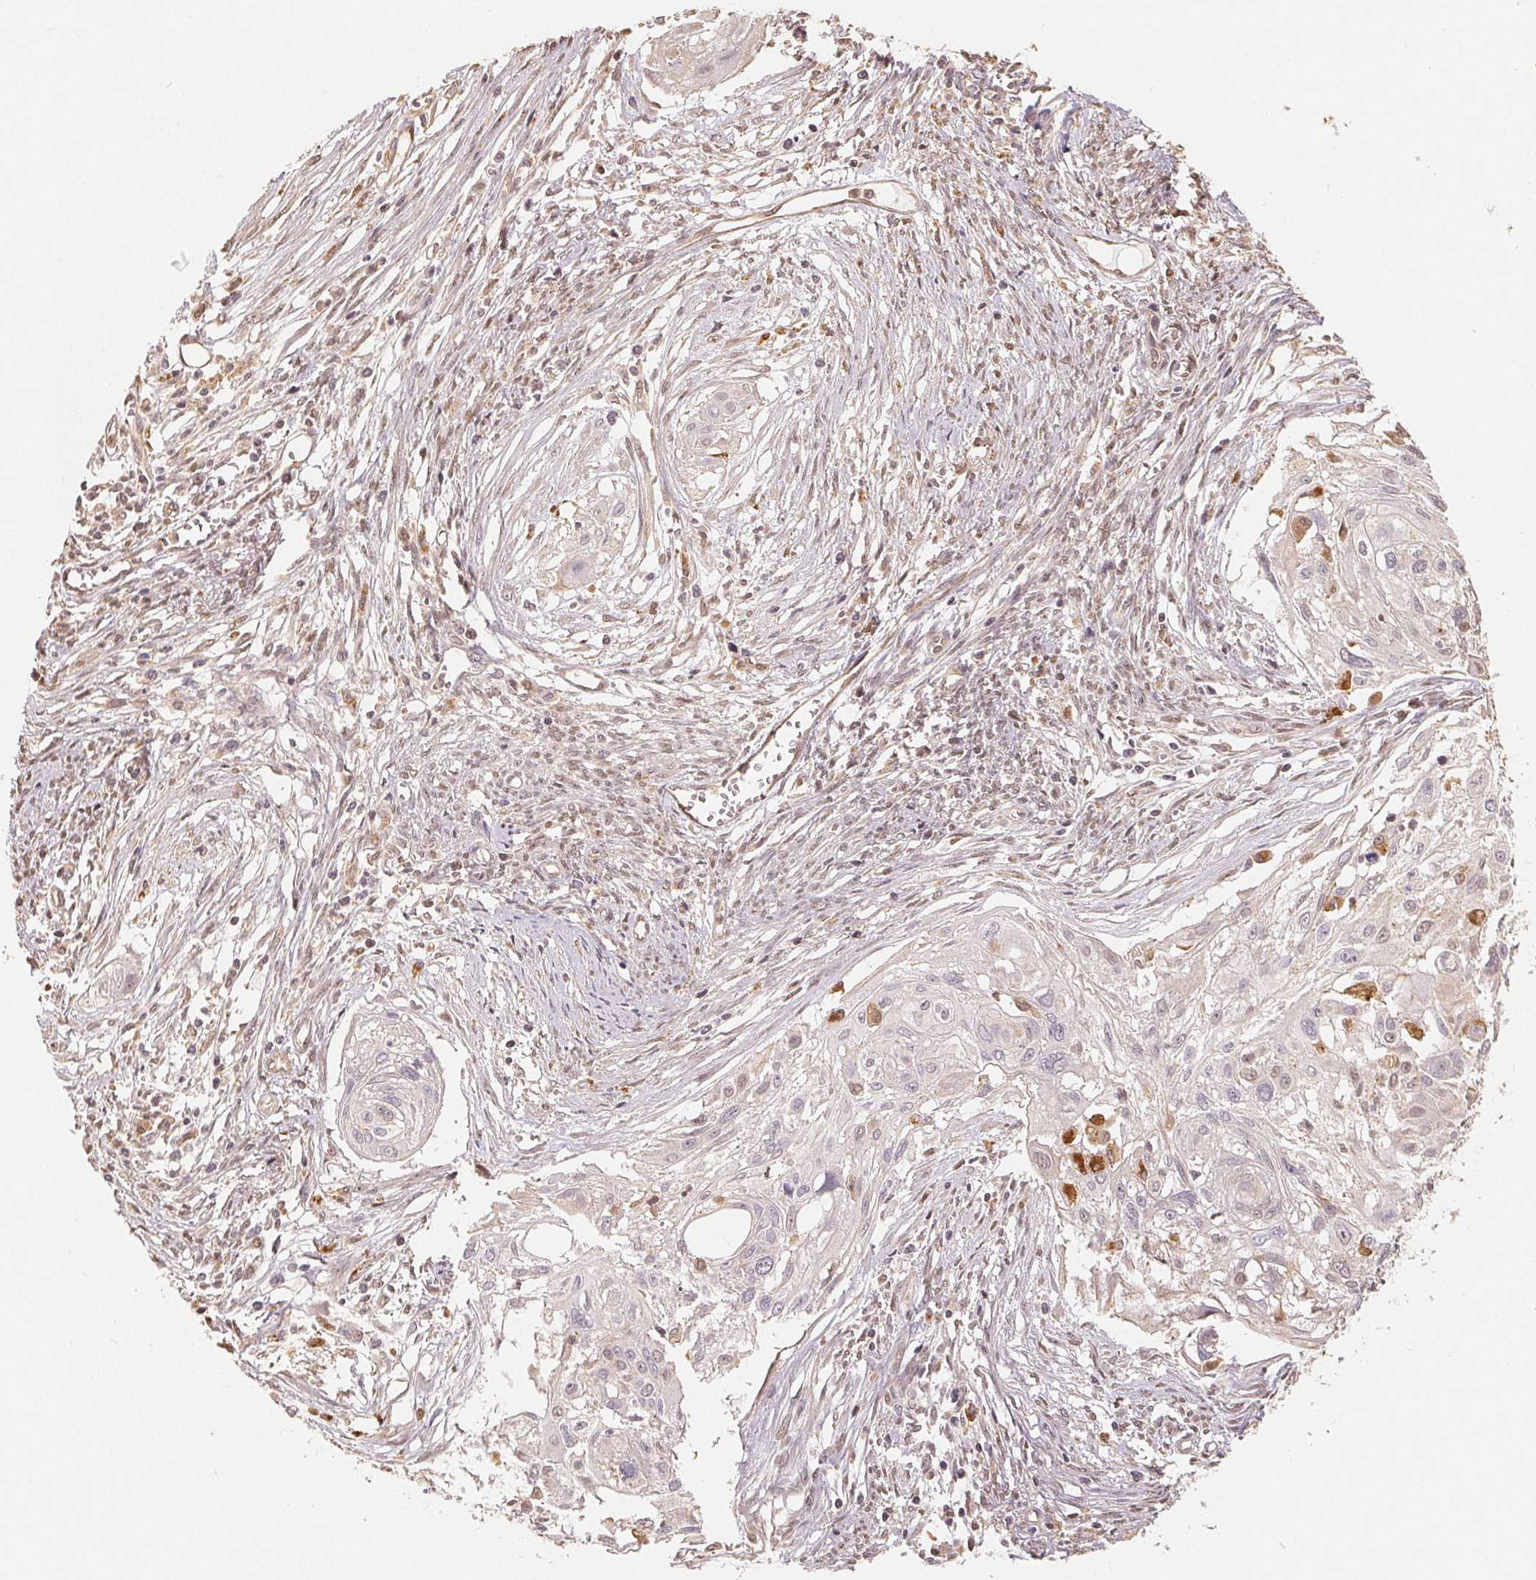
{"staining": {"intensity": "negative", "quantity": "none", "location": "none"}, "tissue": "cervical cancer", "cell_type": "Tumor cells", "image_type": "cancer", "snomed": [{"axis": "morphology", "description": "Squamous cell carcinoma, NOS"}, {"axis": "topography", "description": "Cervix"}], "caption": "Immunohistochemistry (IHC) of cervical cancer reveals no staining in tumor cells. (DAB immunohistochemistry, high magnification).", "gene": "GUSB", "patient": {"sex": "female", "age": 49}}